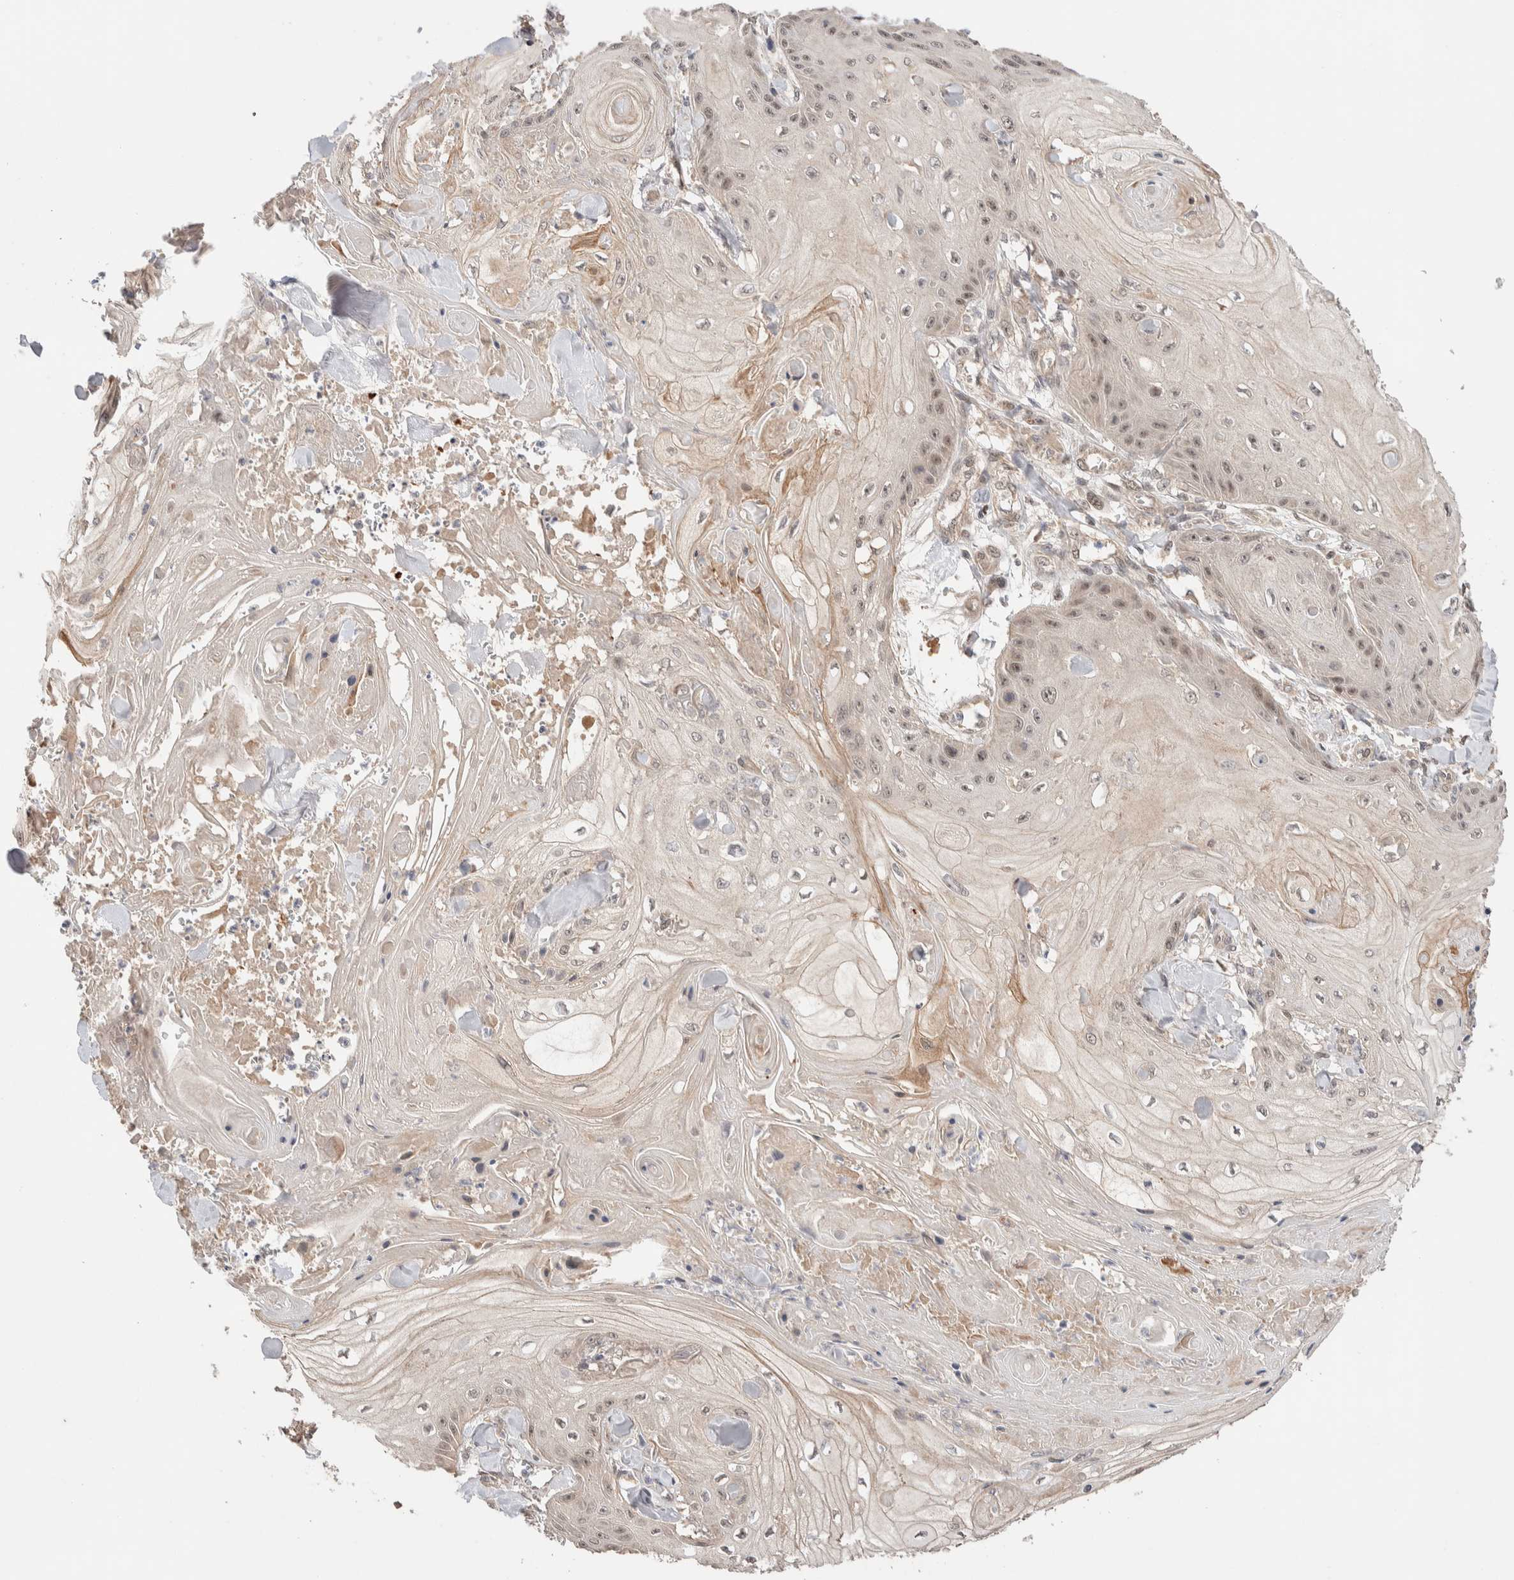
{"staining": {"intensity": "weak", "quantity": "25%-75%", "location": "cytoplasmic/membranous,nuclear"}, "tissue": "skin cancer", "cell_type": "Tumor cells", "image_type": "cancer", "snomed": [{"axis": "morphology", "description": "Squamous cell carcinoma, NOS"}, {"axis": "topography", "description": "Skin"}], "caption": "Skin cancer (squamous cell carcinoma) tissue demonstrates weak cytoplasmic/membranous and nuclear expression in approximately 25%-75% of tumor cells, visualized by immunohistochemistry.", "gene": "PRDM15", "patient": {"sex": "male", "age": 74}}